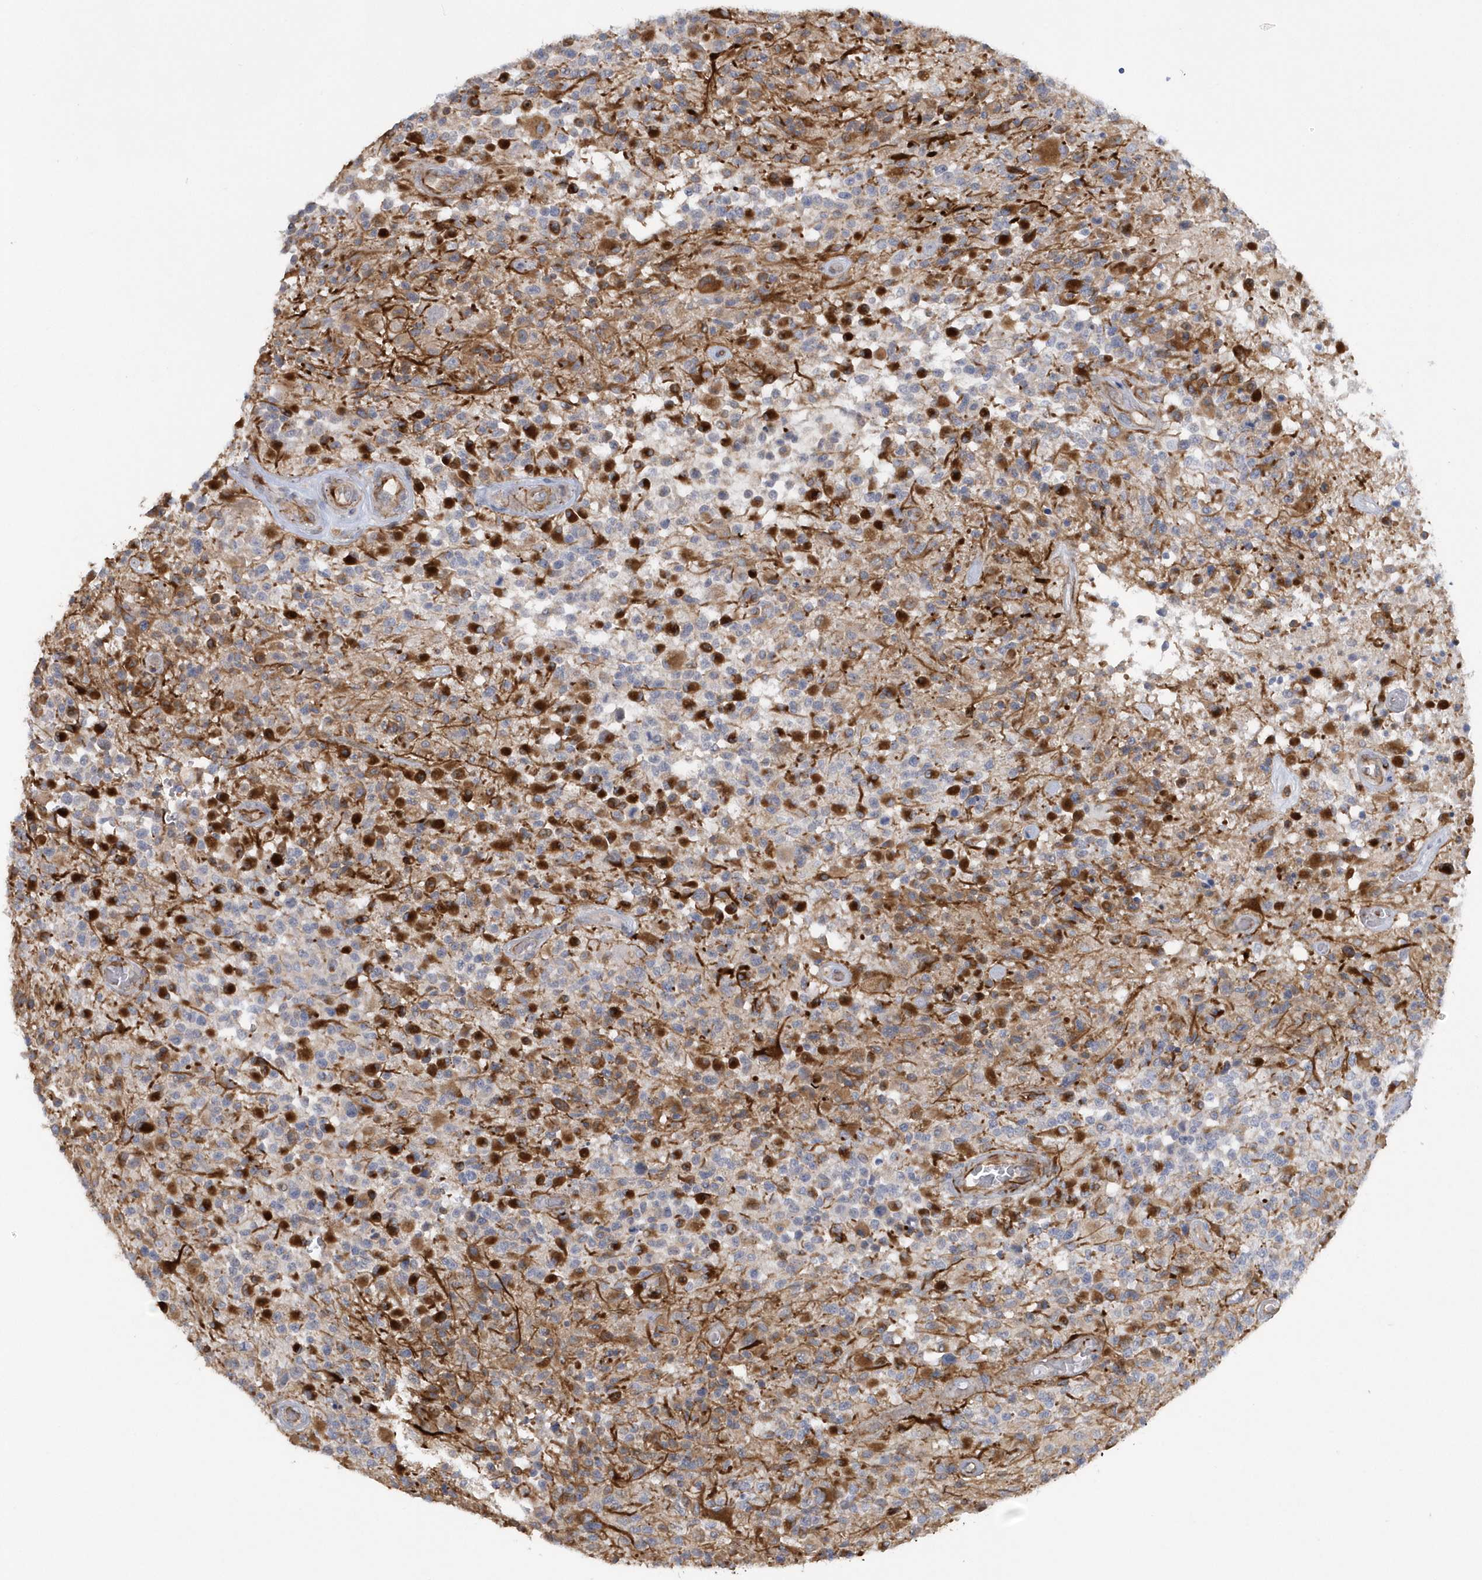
{"staining": {"intensity": "negative", "quantity": "none", "location": "none"}, "tissue": "glioma", "cell_type": "Tumor cells", "image_type": "cancer", "snomed": [{"axis": "morphology", "description": "Glioma, malignant, High grade"}, {"axis": "morphology", "description": "Glioblastoma, NOS"}, {"axis": "topography", "description": "Brain"}], "caption": "Immunohistochemistry of human glioma exhibits no staining in tumor cells. (DAB IHC, high magnification).", "gene": "RAB17", "patient": {"sex": "male", "age": 60}}